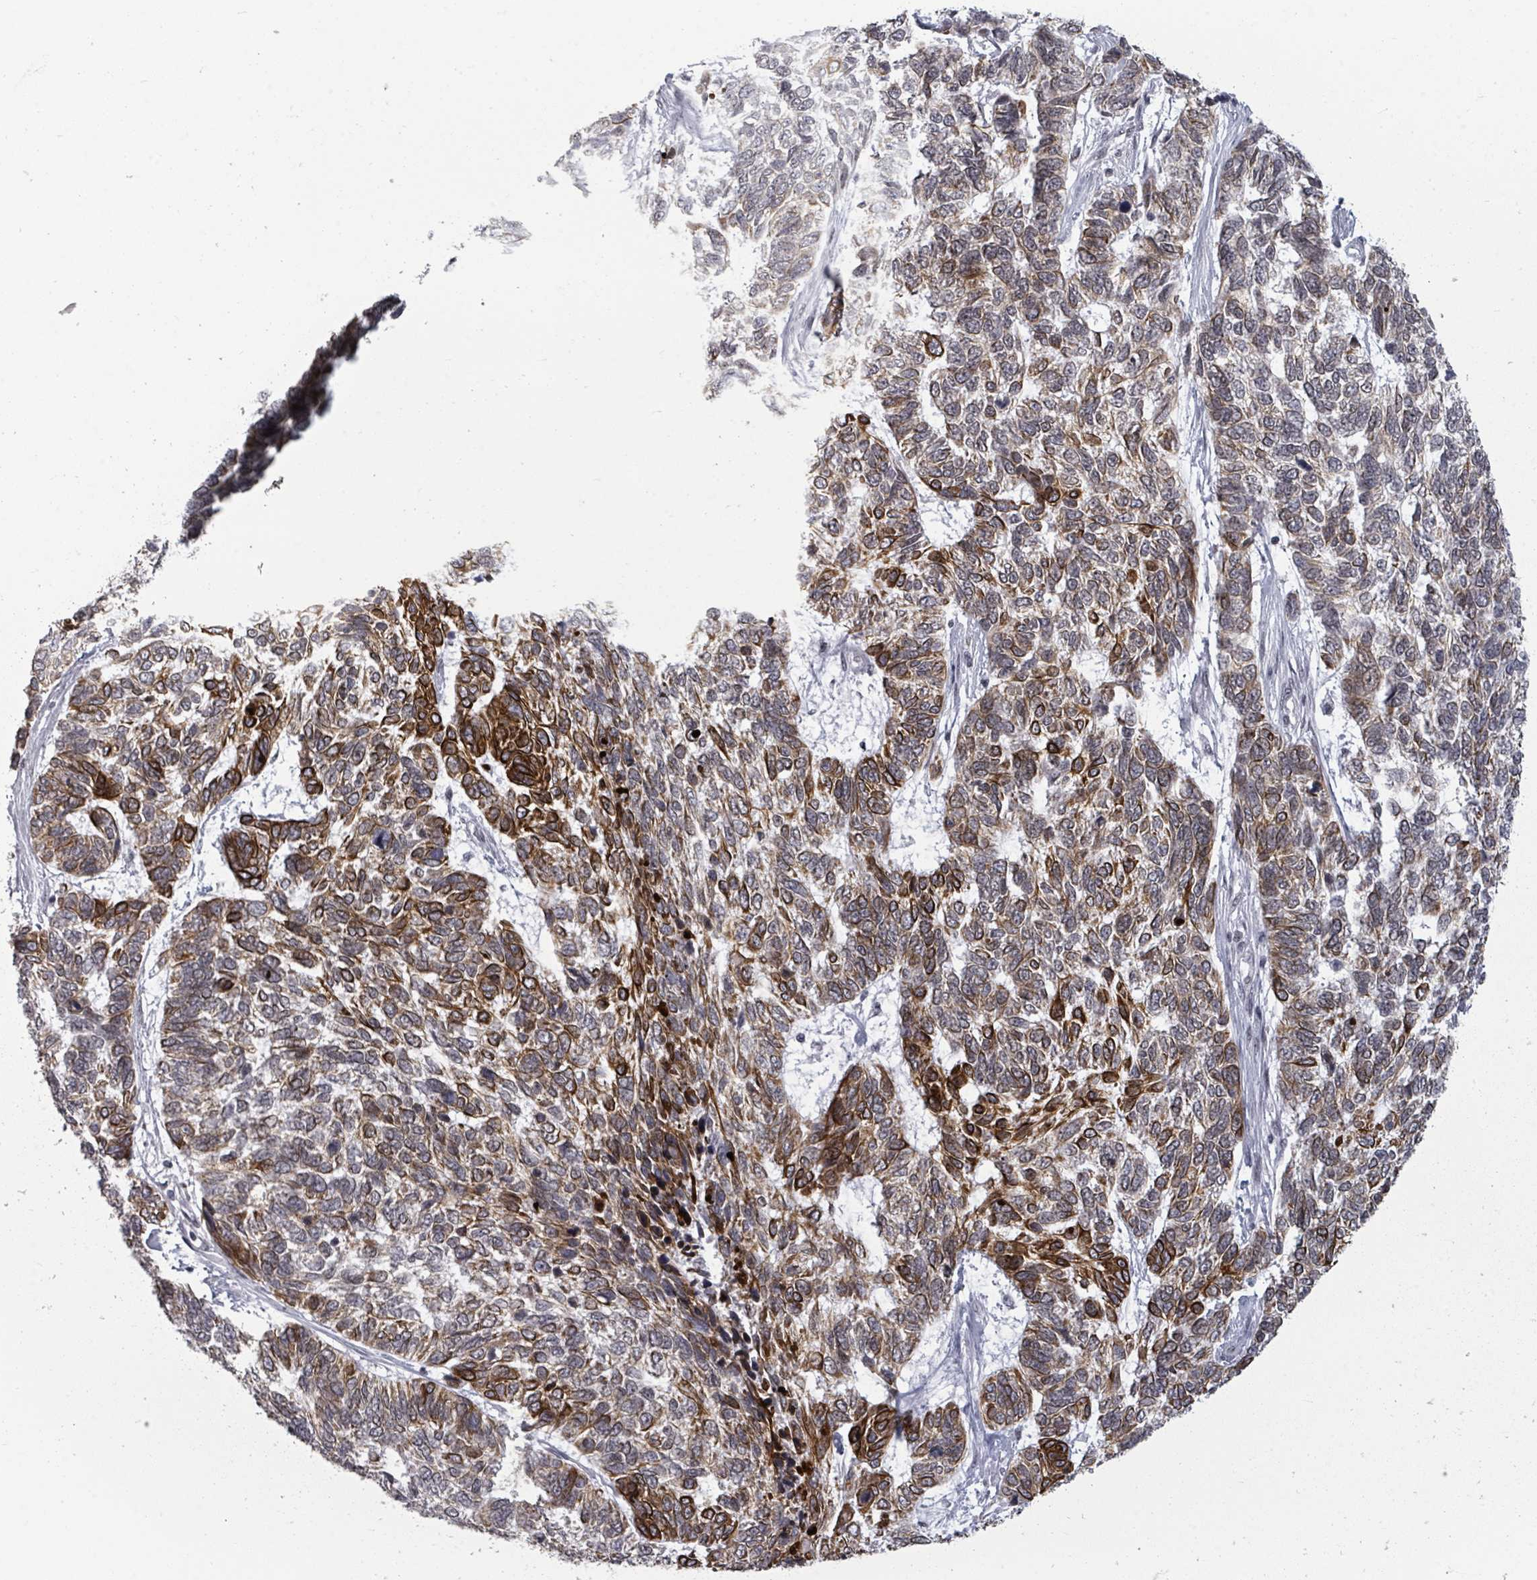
{"staining": {"intensity": "moderate", "quantity": ">75%", "location": "cytoplasmic/membranous"}, "tissue": "skin cancer", "cell_type": "Tumor cells", "image_type": "cancer", "snomed": [{"axis": "morphology", "description": "Basal cell carcinoma"}, {"axis": "topography", "description": "Skin"}], "caption": "Moderate cytoplasmic/membranous protein expression is appreciated in approximately >75% of tumor cells in skin cancer.", "gene": "ERCC5", "patient": {"sex": "female", "age": 65}}